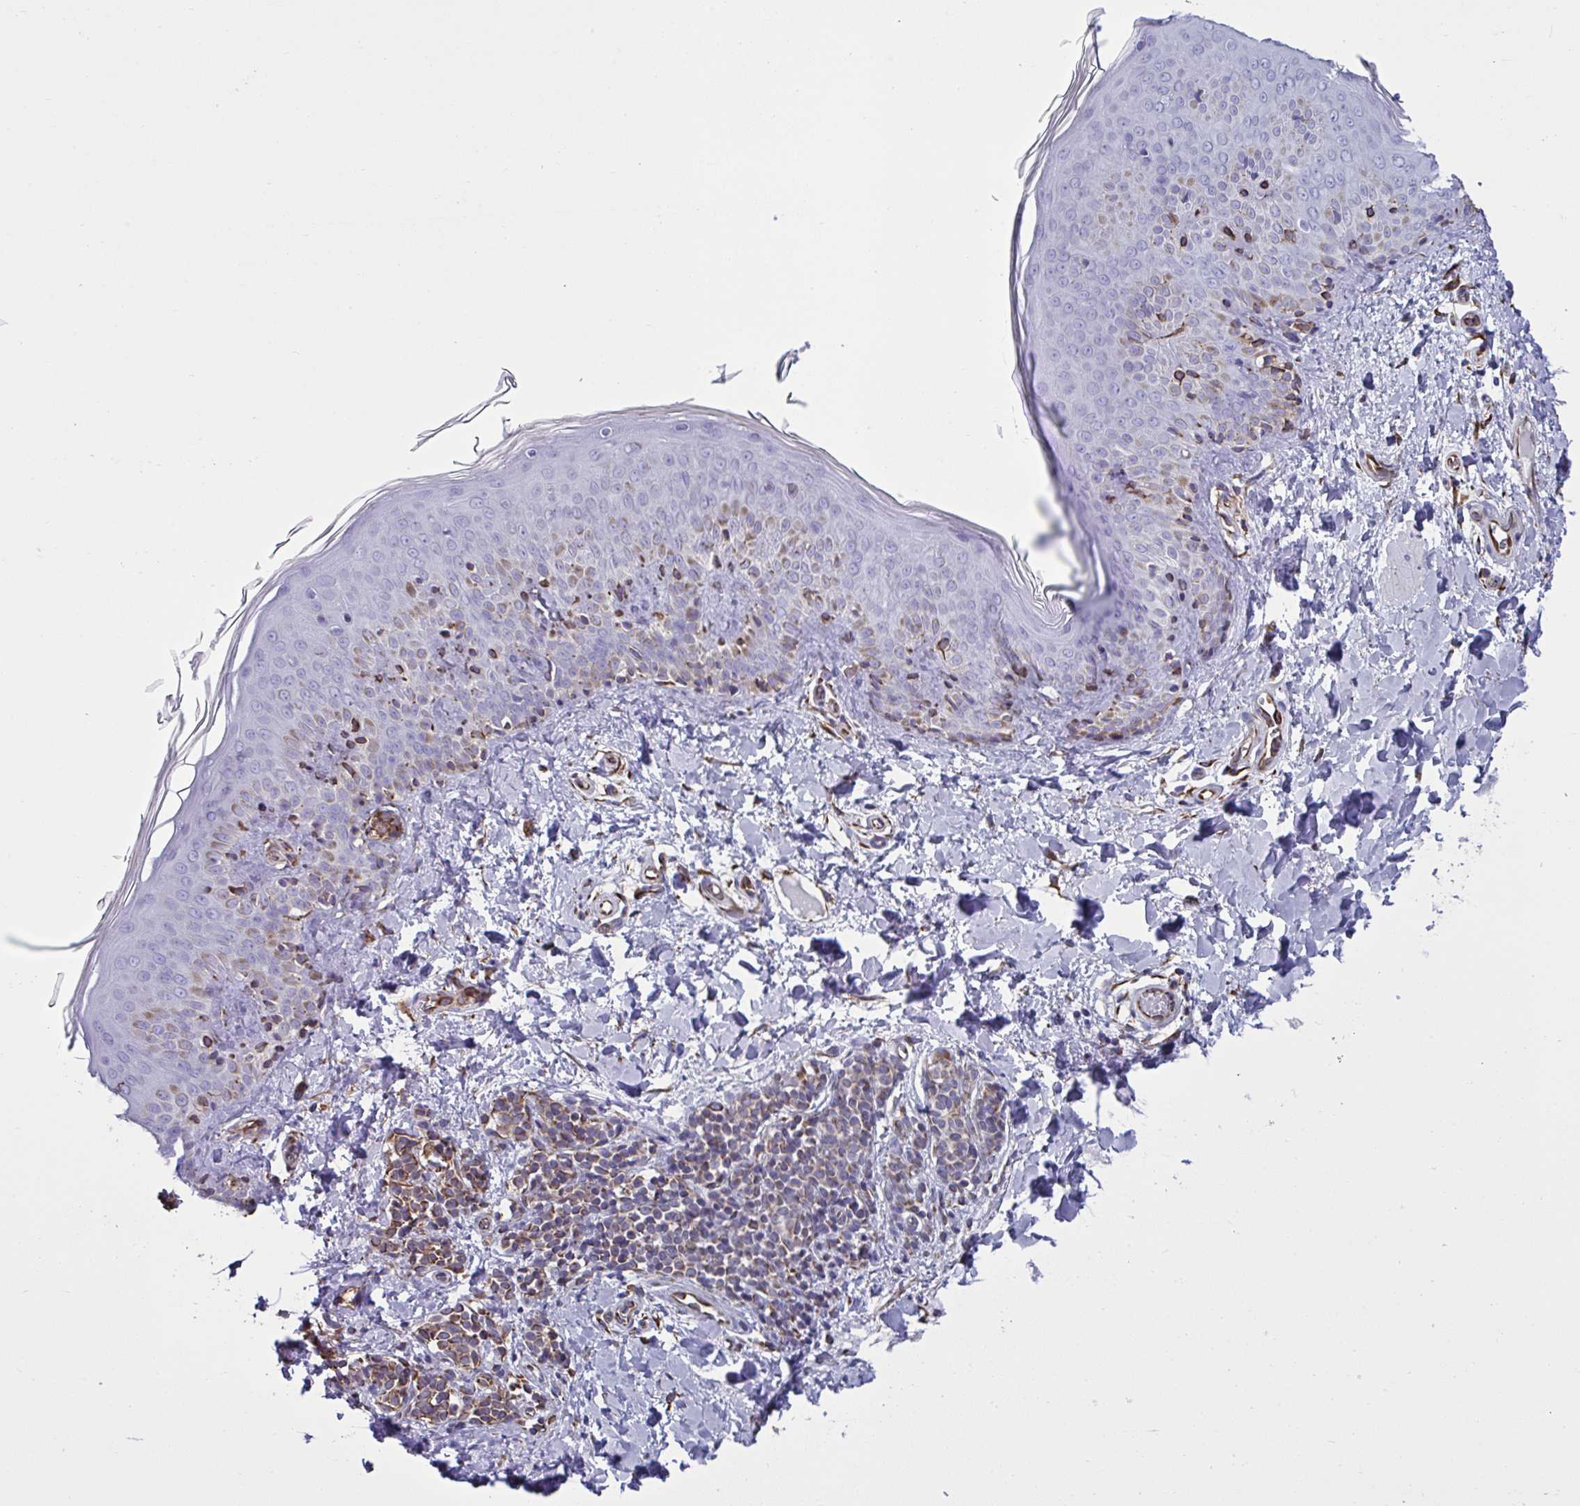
{"staining": {"intensity": "strong", "quantity": ">75%", "location": "cytoplasmic/membranous"}, "tissue": "skin", "cell_type": "Fibroblasts", "image_type": "normal", "snomed": [{"axis": "morphology", "description": "Normal tissue, NOS"}, {"axis": "topography", "description": "Skin"}], "caption": "Protein staining exhibits strong cytoplasmic/membranous expression in approximately >75% of fibroblasts in unremarkable skin.", "gene": "TMEM86B", "patient": {"sex": "male", "age": 16}}